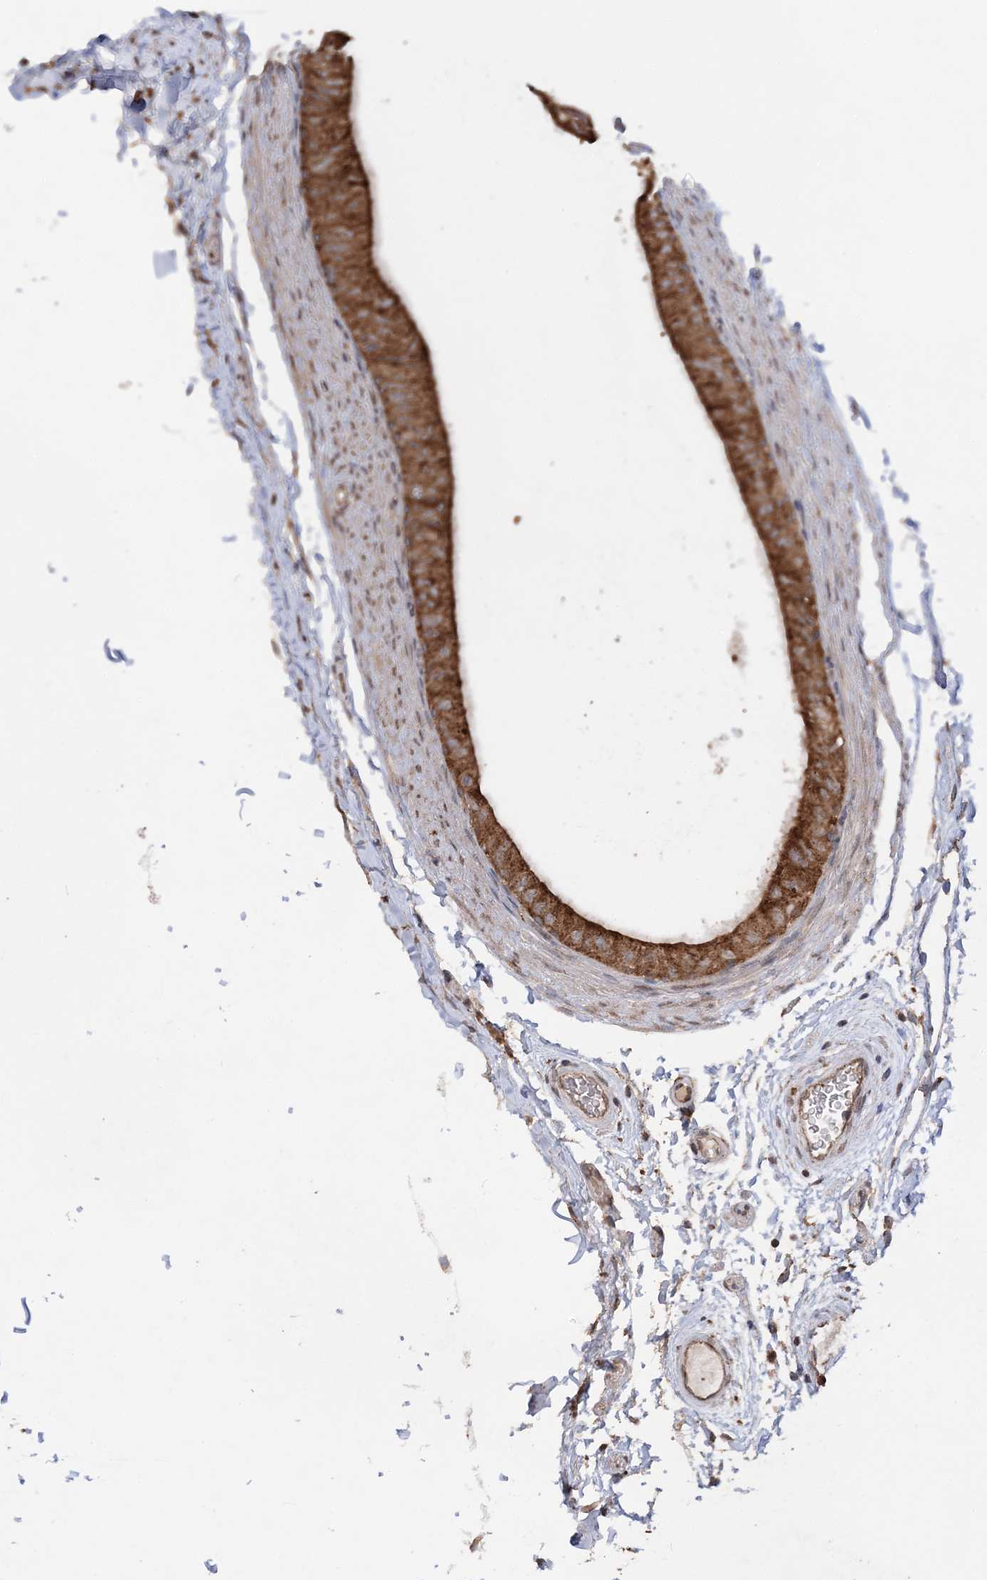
{"staining": {"intensity": "strong", "quantity": ">75%", "location": "cytoplasmic/membranous"}, "tissue": "epididymis", "cell_type": "Glandular cells", "image_type": "normal", "snomed": [{"axis": "morphology", "description": "Normal tissue, NOS"}, {"axis": "topography", "description": "Epididymis"}], "caption": "A high amount of strong cytoplasmic/membranous positivity is seen in approximately >75% of glandular cells in benign epididymis.", "gene": "RAB14", "patient": {"sex": "male", "age": 49}}